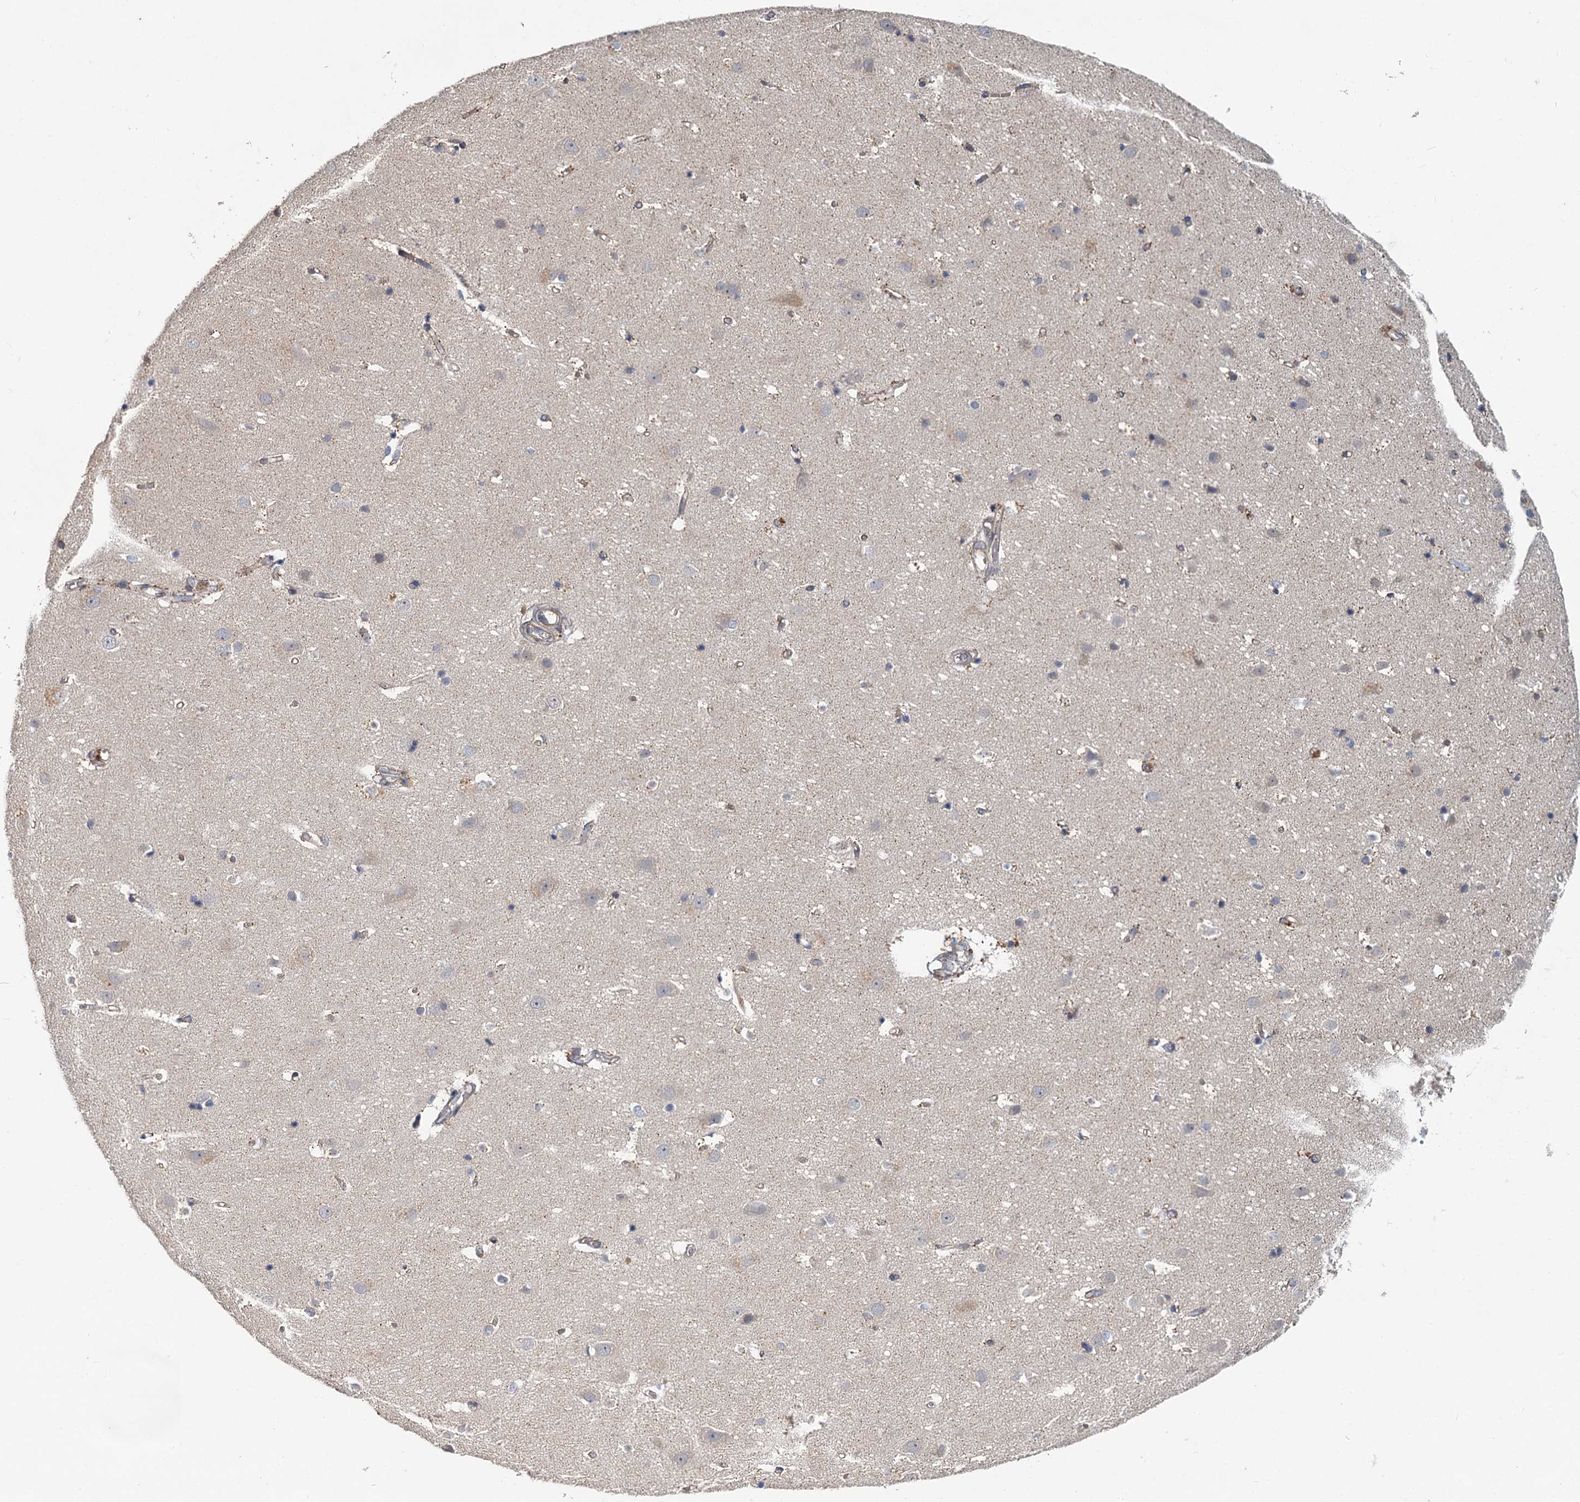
{"staining": {"intensity": "weak", "quantity": "25%-75%", "location": "cytoplasmic/membranous"}, "tissue": "cerebral cortex", "cell_type": "Endothelial cells", "image_type": "normal", "snomed": [{"axis": "morphology", "description": "Normal tissue, NOS"}, {"axis": "topography", "description": "Cerebral cortex"}], "caption": "Benign cerebral cortex exhibits weak cytoplasmic/membranous positivity in about 25%-75% of endothelial cells.", "gene": "ZNF324", "patient": {"sex": "male", "age": 54}}